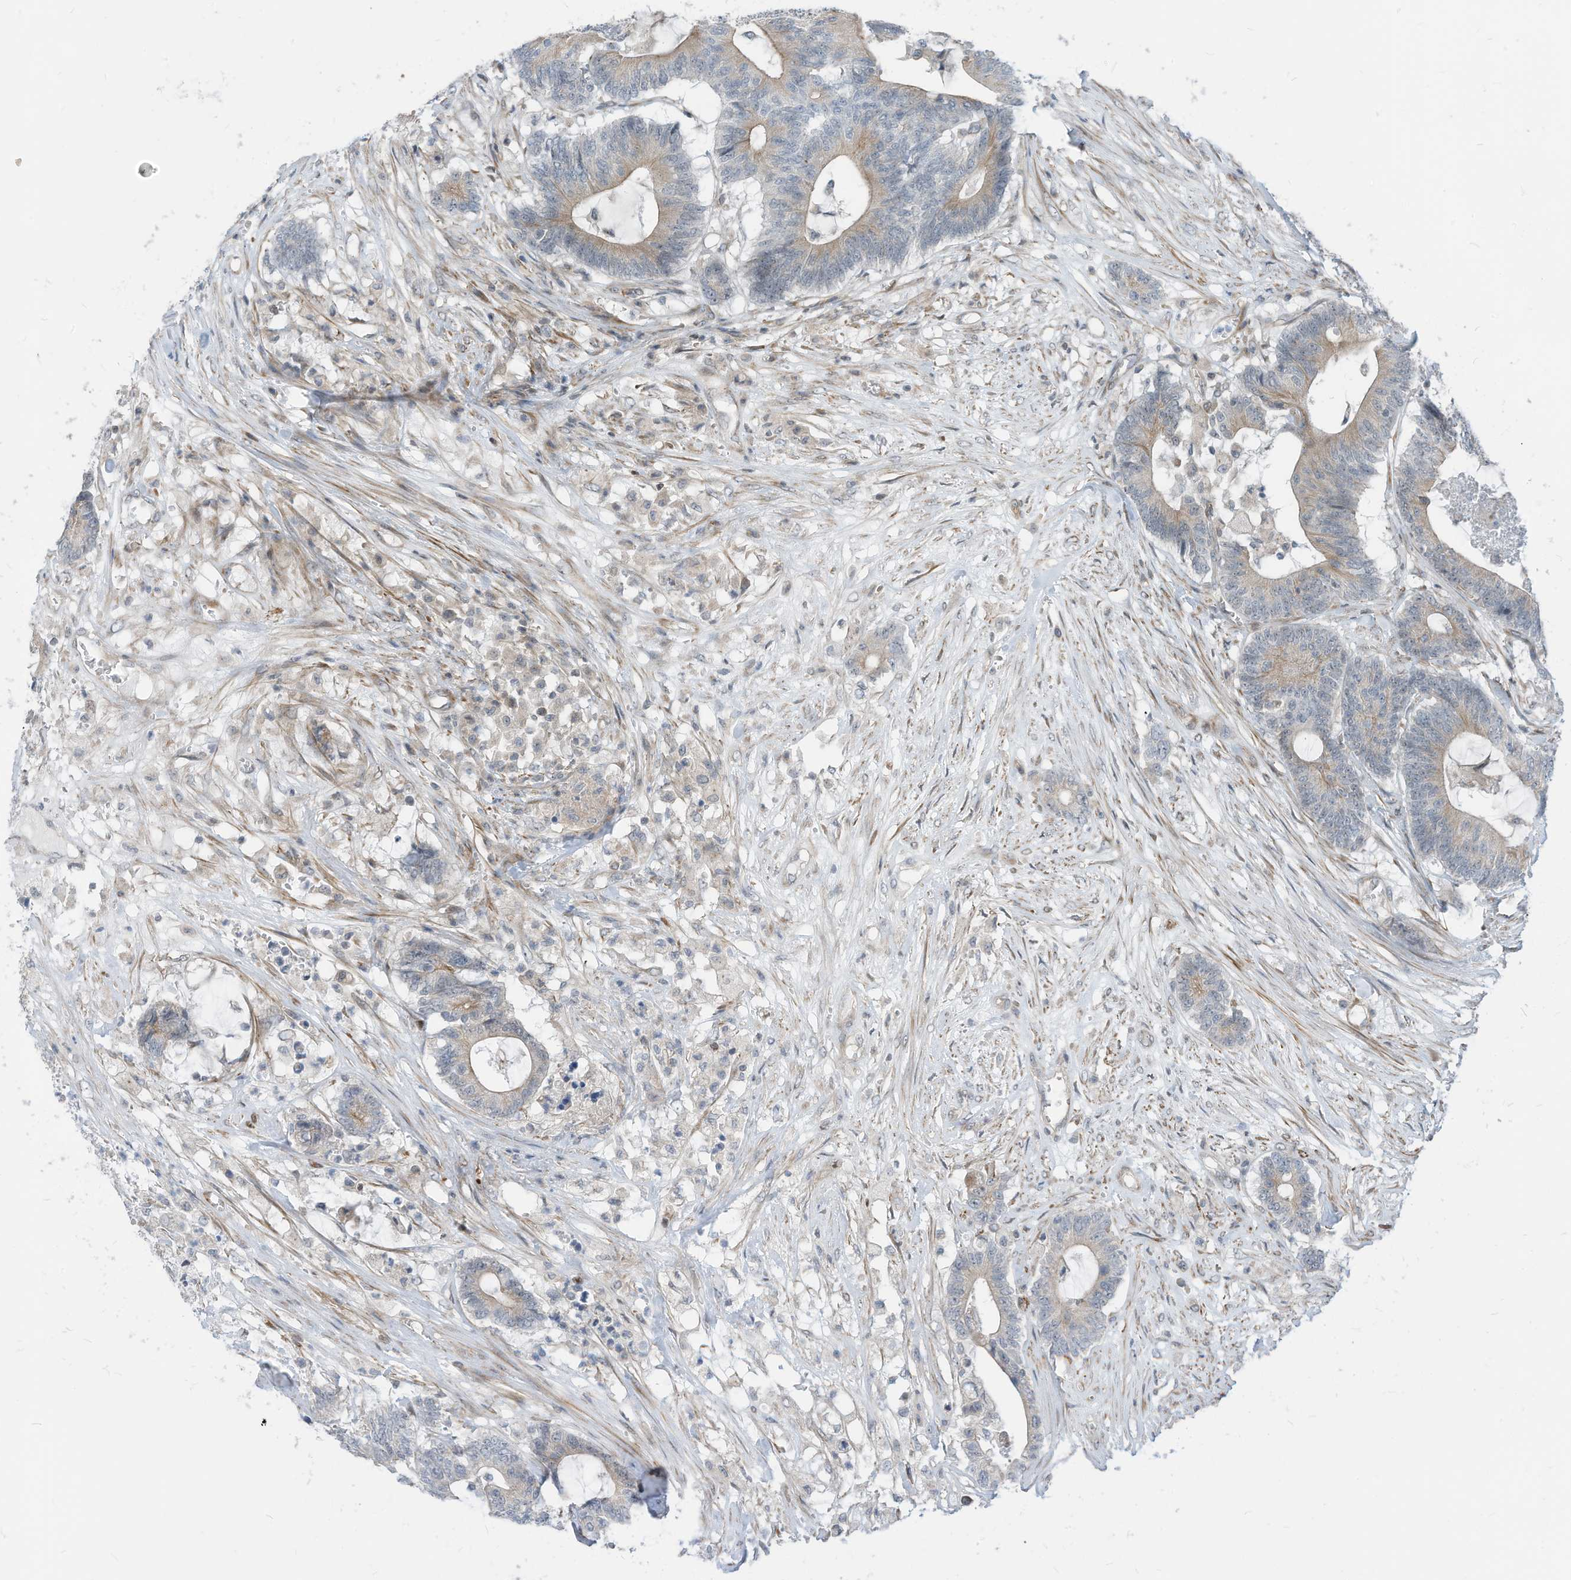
{"staining": {"intensity": "weak", "quantity": "25%-75%", "location": "cytoplasmic/membranous"}, "tissue": "colorectal cancer", "cell_type": "Tumor cells", "image_type": "cancer", "snomed": [{"axis": "morphology", "description": "Adenocarcinoma, NOS"}, {"axis": "topography", "description": "Colon"}], "caption": "A brown stain highlights weak cytoplasmic/membranous staining of a protein in human adenocarcinoma (colorectal) tumor cells.", "gene": "GPATCH3", "patient": {"sex": "female", "age": 84}}